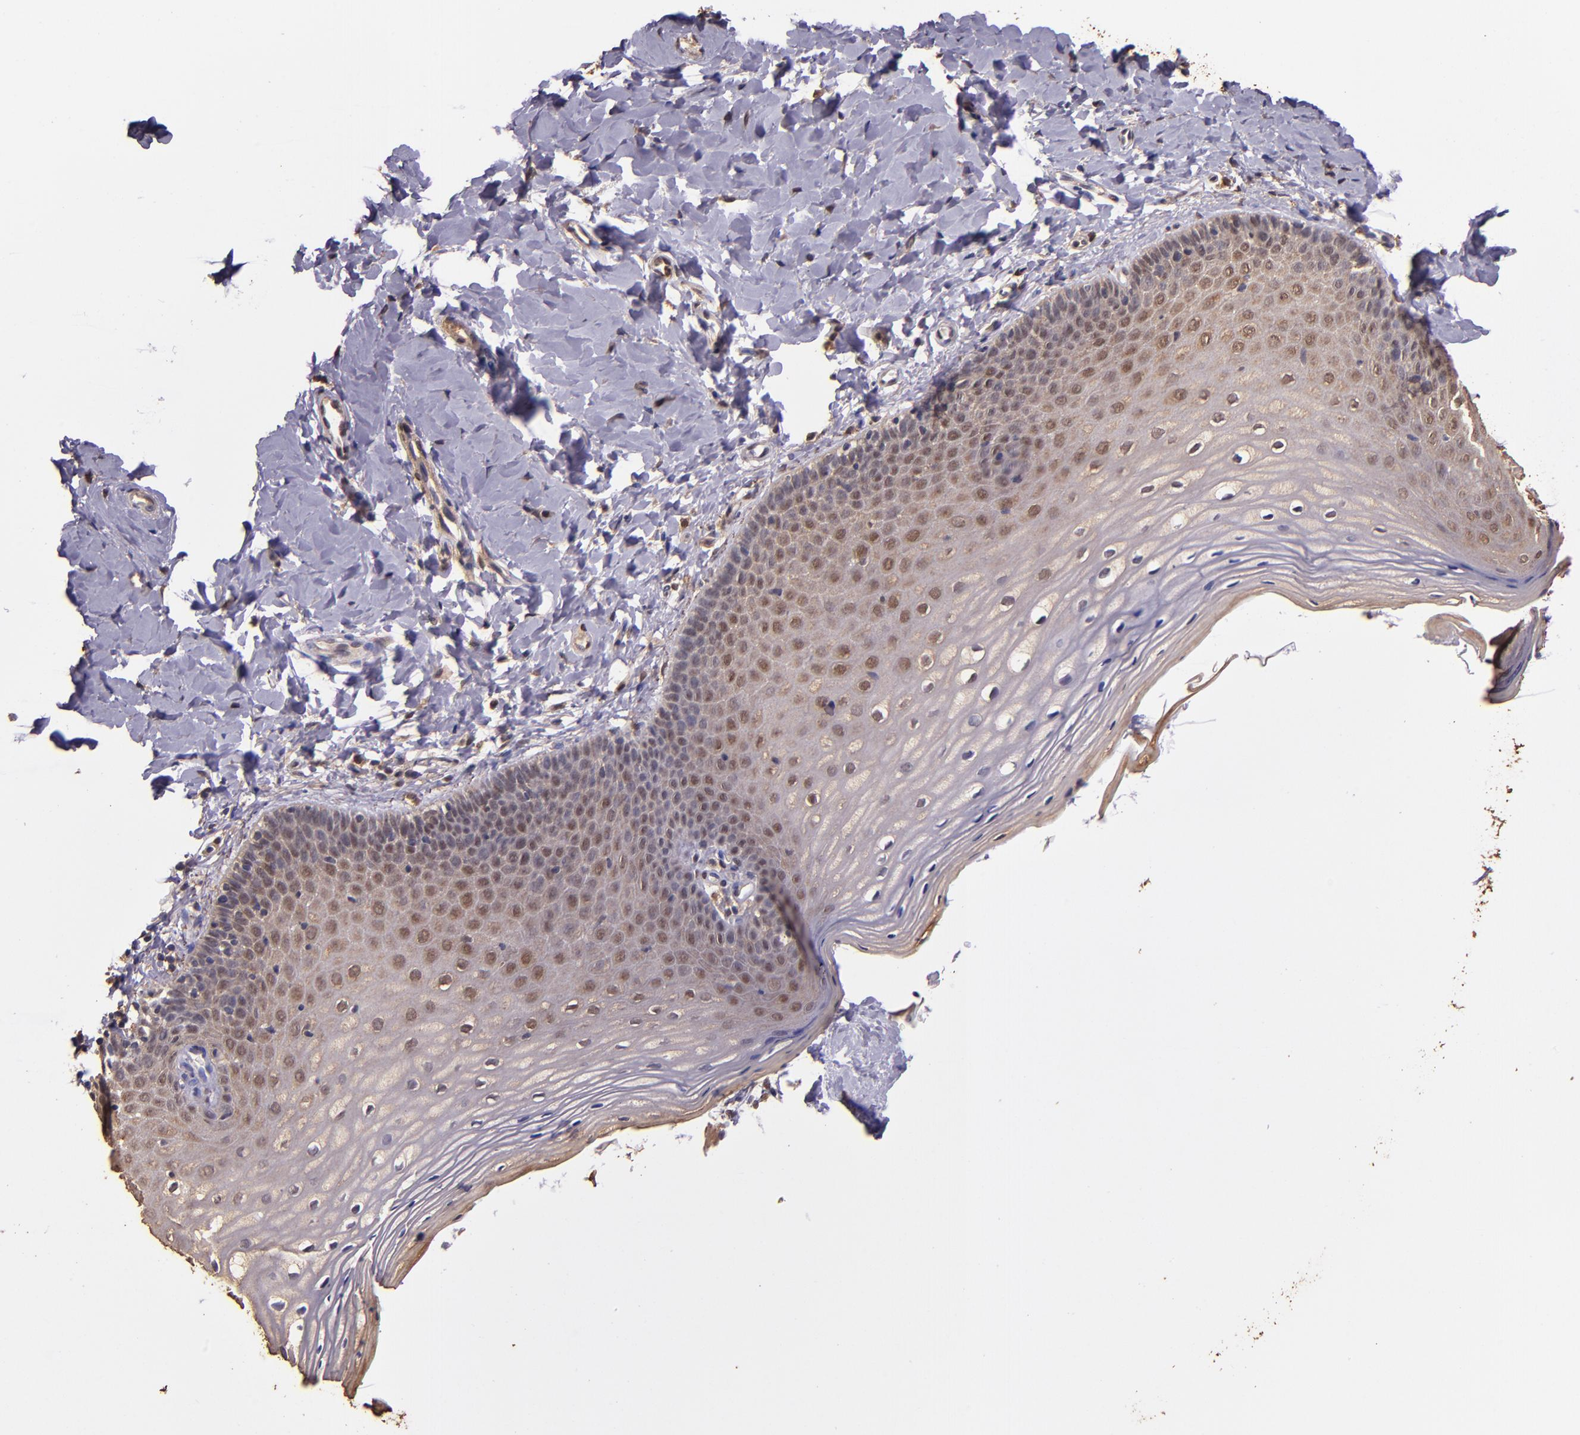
{"staining": {"intensity": "weak", "quantity": "25%-75%", "location": "cytoplasmic/membranous,nuclear"}, "tissue": "vagina", "cell_type": "Squamous epithelial cells", "image_type": "normal", "snomed": [{"axis": "morphology", "description": "Normal tissue, NOS"}, {"axis": "topography", "description": "Vagina"}], "caption": "This micrograph exhibits benign vagina stained with immunohistochemistry (IHC) to label a protein in brown. The cytoplasmic/membranous,nuclear of squamous epithelial cells show weak positivity for the protein. Nuclei are counter-stained blue.", "gene": "STAT6", "patient": {"sex": "female", "age": 55}}